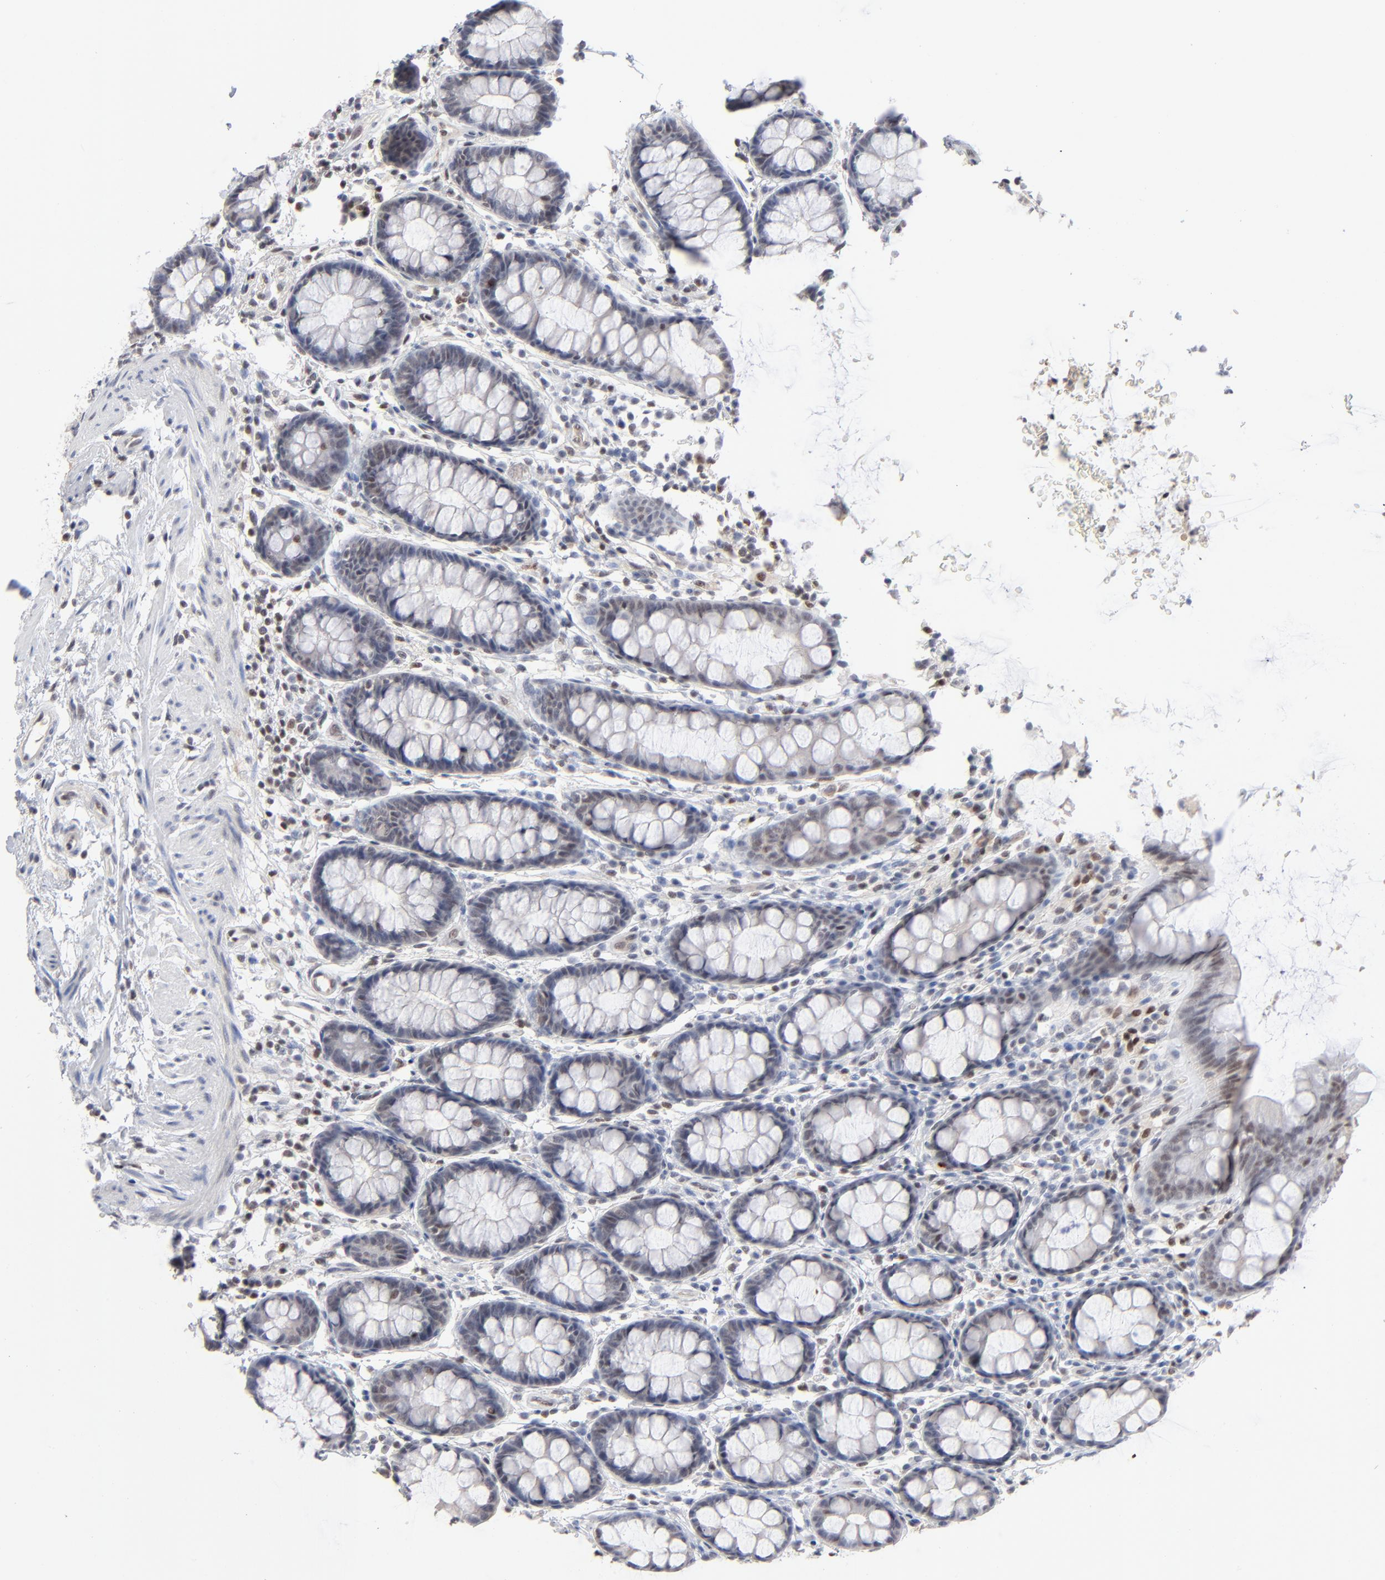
{"staining": {"intensity": "weak", "quantity": "<25%", "location": "nuclear"}, "tissue": "rectum", "cell_type": "Glandular cells", "image_type": "normal", "snomed": [{"axis": "morphology", "description": "Normal tissue, NOS"}, {"axis": "topography", "description": "Rectum"}], "caption": "DAB (3,3'-diaminobenzidine) immunohistochemical staining of normal rectum demonstrates no significant positivity in glandular cells.", "gene": "MAX", "patient": {"sex": "male", "age": 92}}